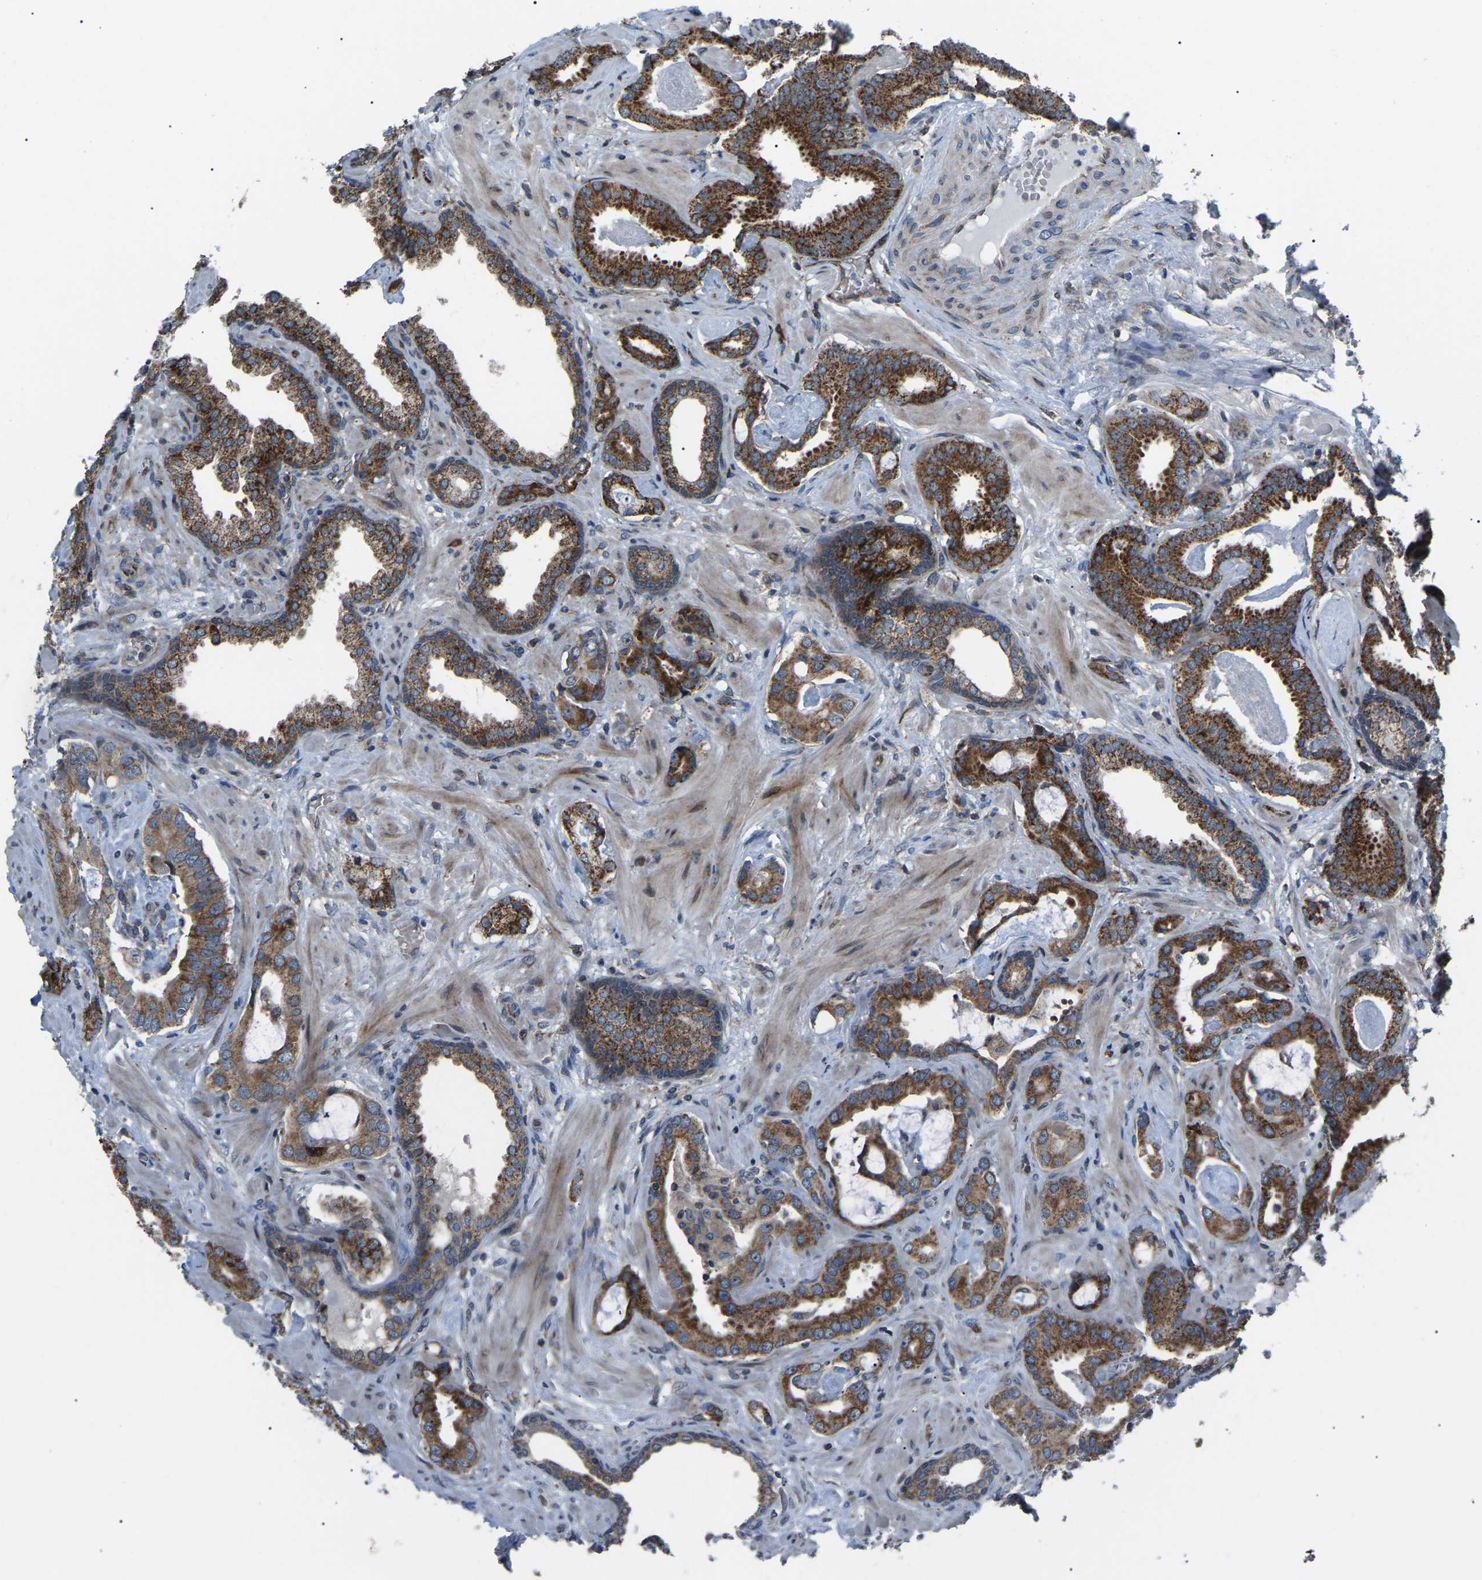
{"staining": {"intensity": "strong", "quantity": ">75%", "location": "cytoplasmic/membranous"}, "tissue": "prostate cancer", "cell_type": "Tumor cells", "image_type": "cancer", "snomed": [{"axis": "morphology", "description": "Adenocarcinoma, Low grade"}, {"axis": "topography", "description": "Prostate"}], "caption": "Prostate adenocarcinoma (low-grade) tissue reveals strong cytoplasmic/membranous positivity in approximately >75% of tumor cells", "gene": "AGO2", "patient": {"sex": "male", "age": 53}}